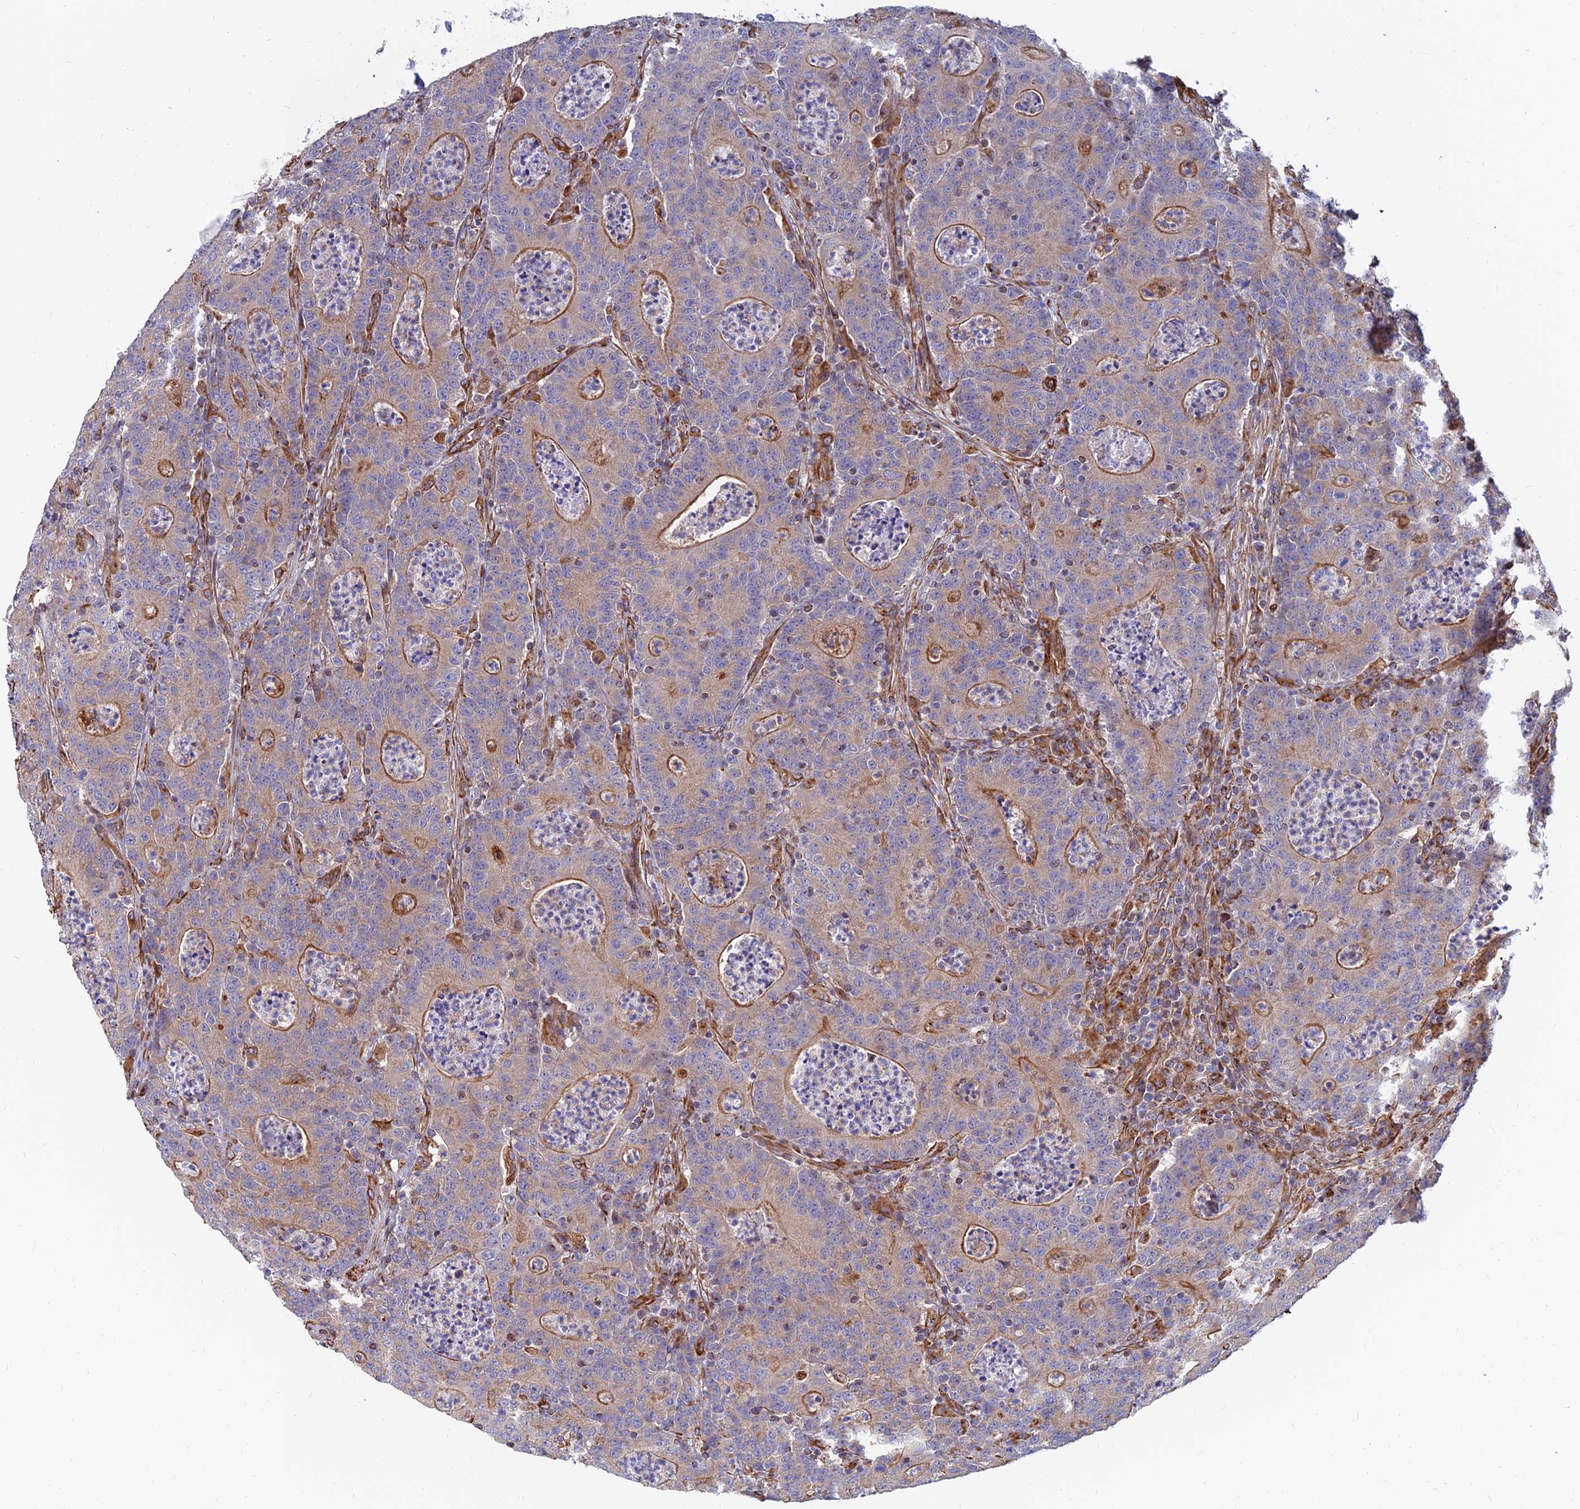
{"staining": {"intensity": "moderate", "quantity": "25%-75%", "location": "cytoplasmic/membranous"}, "tissue": "colorectal cancer", "cell_type": "Tumor cells", "image_type": "cancer", "snomed": [{"axis": "morphology", "description": "Adenocarcinoma, NOS"}, {"axis": "topography", "description": "Colon"}], "caption": "Adenocarcinoma (colorectal) stained for a protein exhibits moderate cytoplasmic/membranous positivity in tumor cells. (IHC, brightfield microscopy, high magnification).", "gene": "CDK18", "patient": {"sex": "male", "age": 83}}